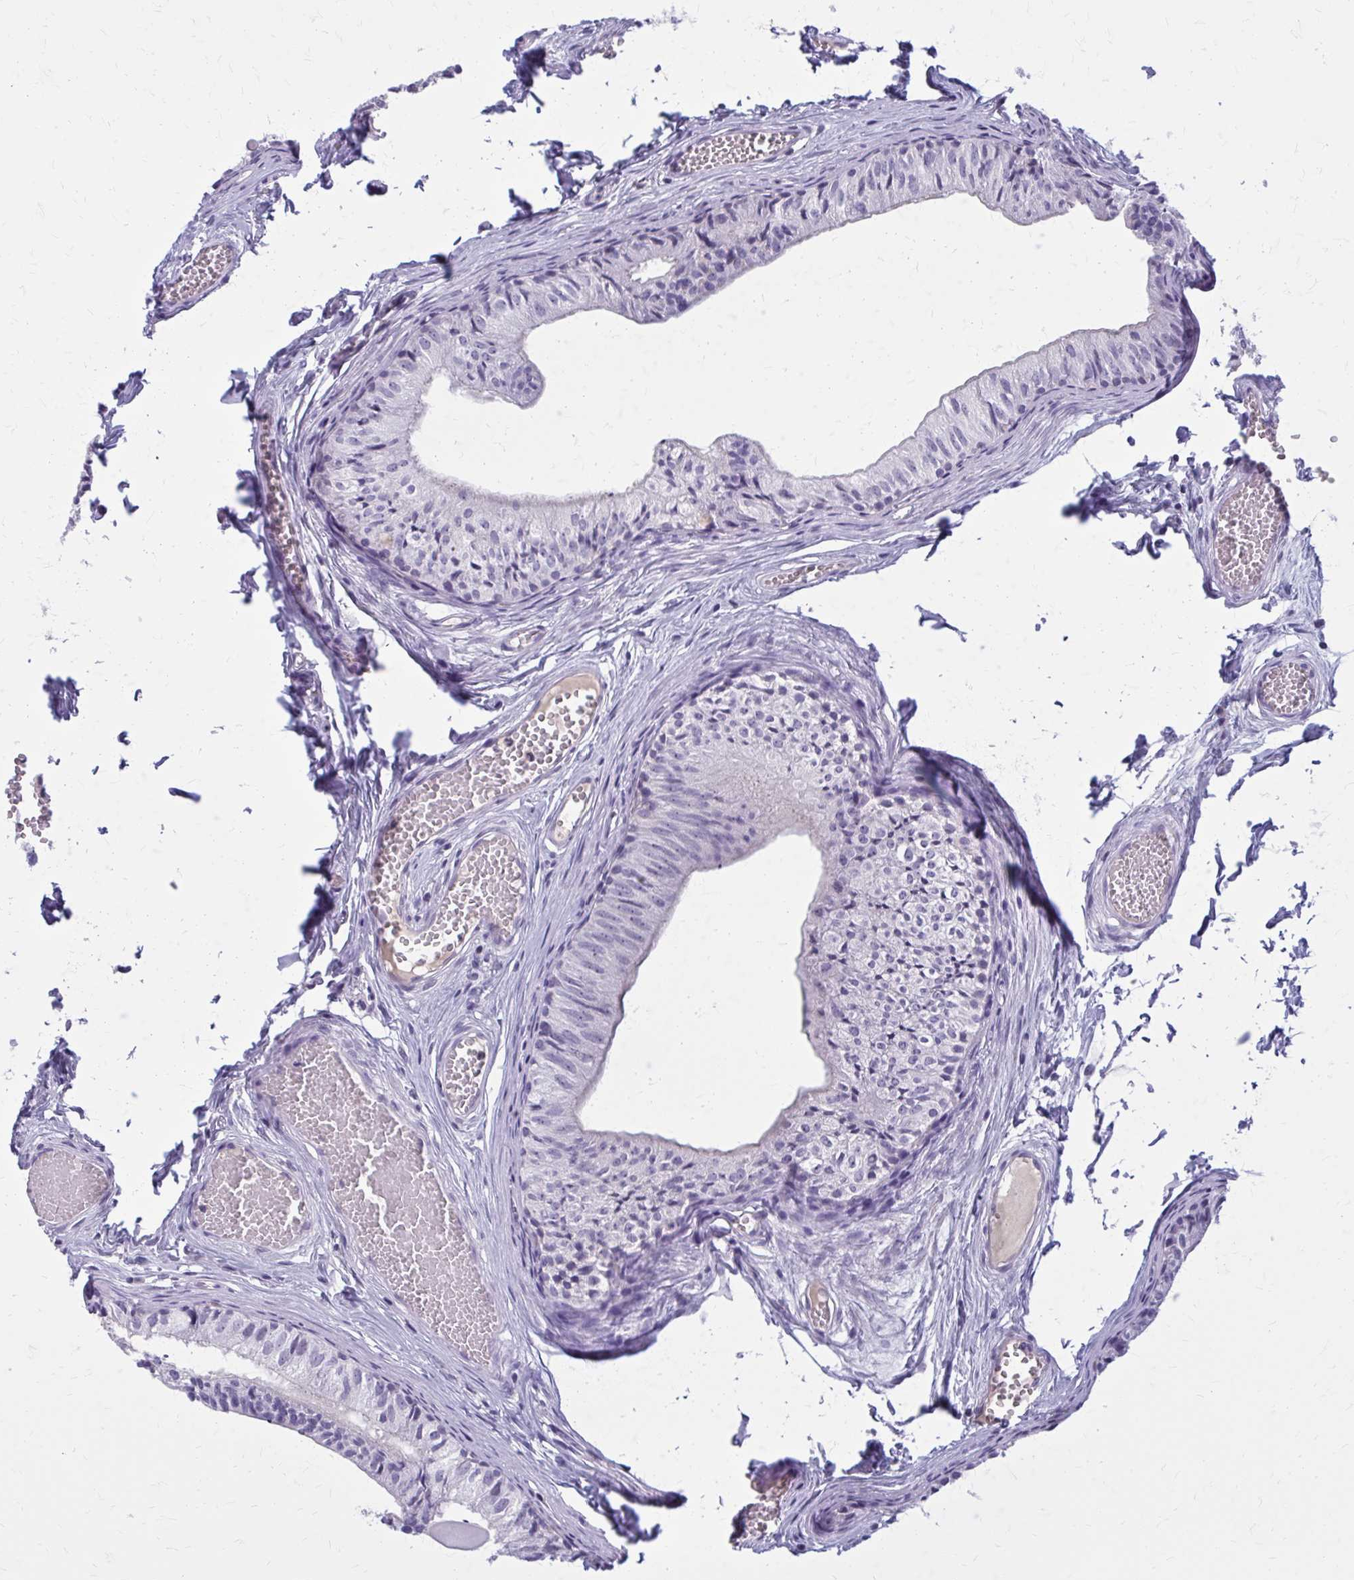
{"staining": {"intensity": "weak", "quantity": "25%-75%", "location": "cytoplasmic/membranous"}, "tissue": "epididymis", "cell_type": "Glandular cells", "image_type": "normal", "snomed": [{"axis": "morphology", "description": "Normal tissue, NOS"}, {"axis": "topography", "description": "Epididymis"}], "caption": "Glandular cells exhibit low levels of weak cytoplasmic/membranous expression in approximately 25%-75% of cells in benign epididymis. The protein is stained brown, and the nuclei are stained in blue (DAB (3,3'-diaminobenzidine) IHC with brightfield microscopy, high magnification).", "gene": "OR4A47", "patient": {"sex": "male", "age": 25}}